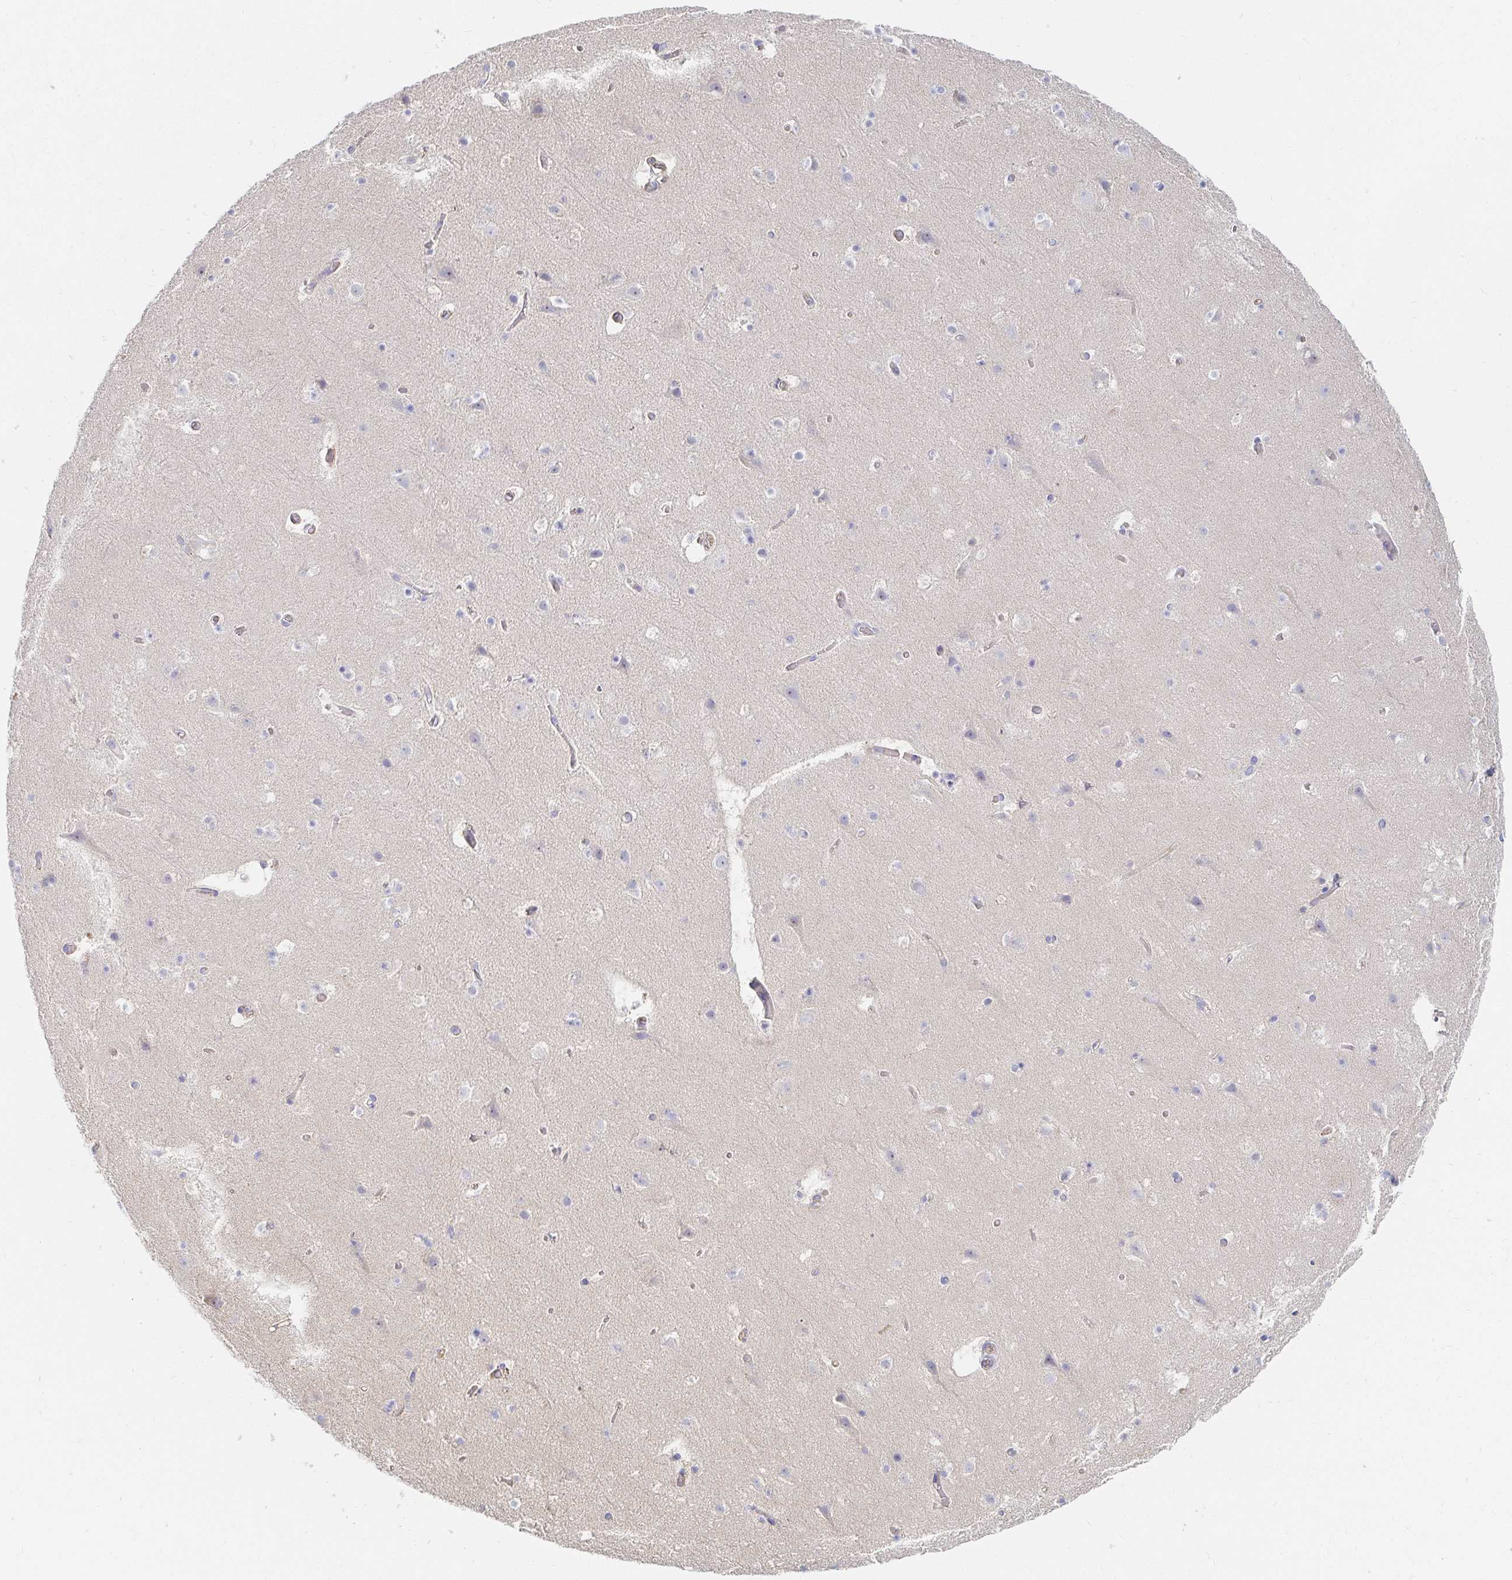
{"staining": {"intensity": "negative", "quantity": "none", "location": "none"}, "tissue": "cerebral cortex", "cell_type": "Endothelial cells", "image_type": "normal", "snomed": [{"axis": "morphology", "description": "Normal tissue, NOS"}, {"axis": "topography", "description": "Cerebral cortex"}], "caption": "High magnification brightfield microscopy of unremarkable cerebral cortex stained with DAB (brown) and counterstained with hematoxylin (blue): endothelial cells show no significant expression.", "gene": "TSPAN19", "patient": {"sex": "female", "age": 42}}